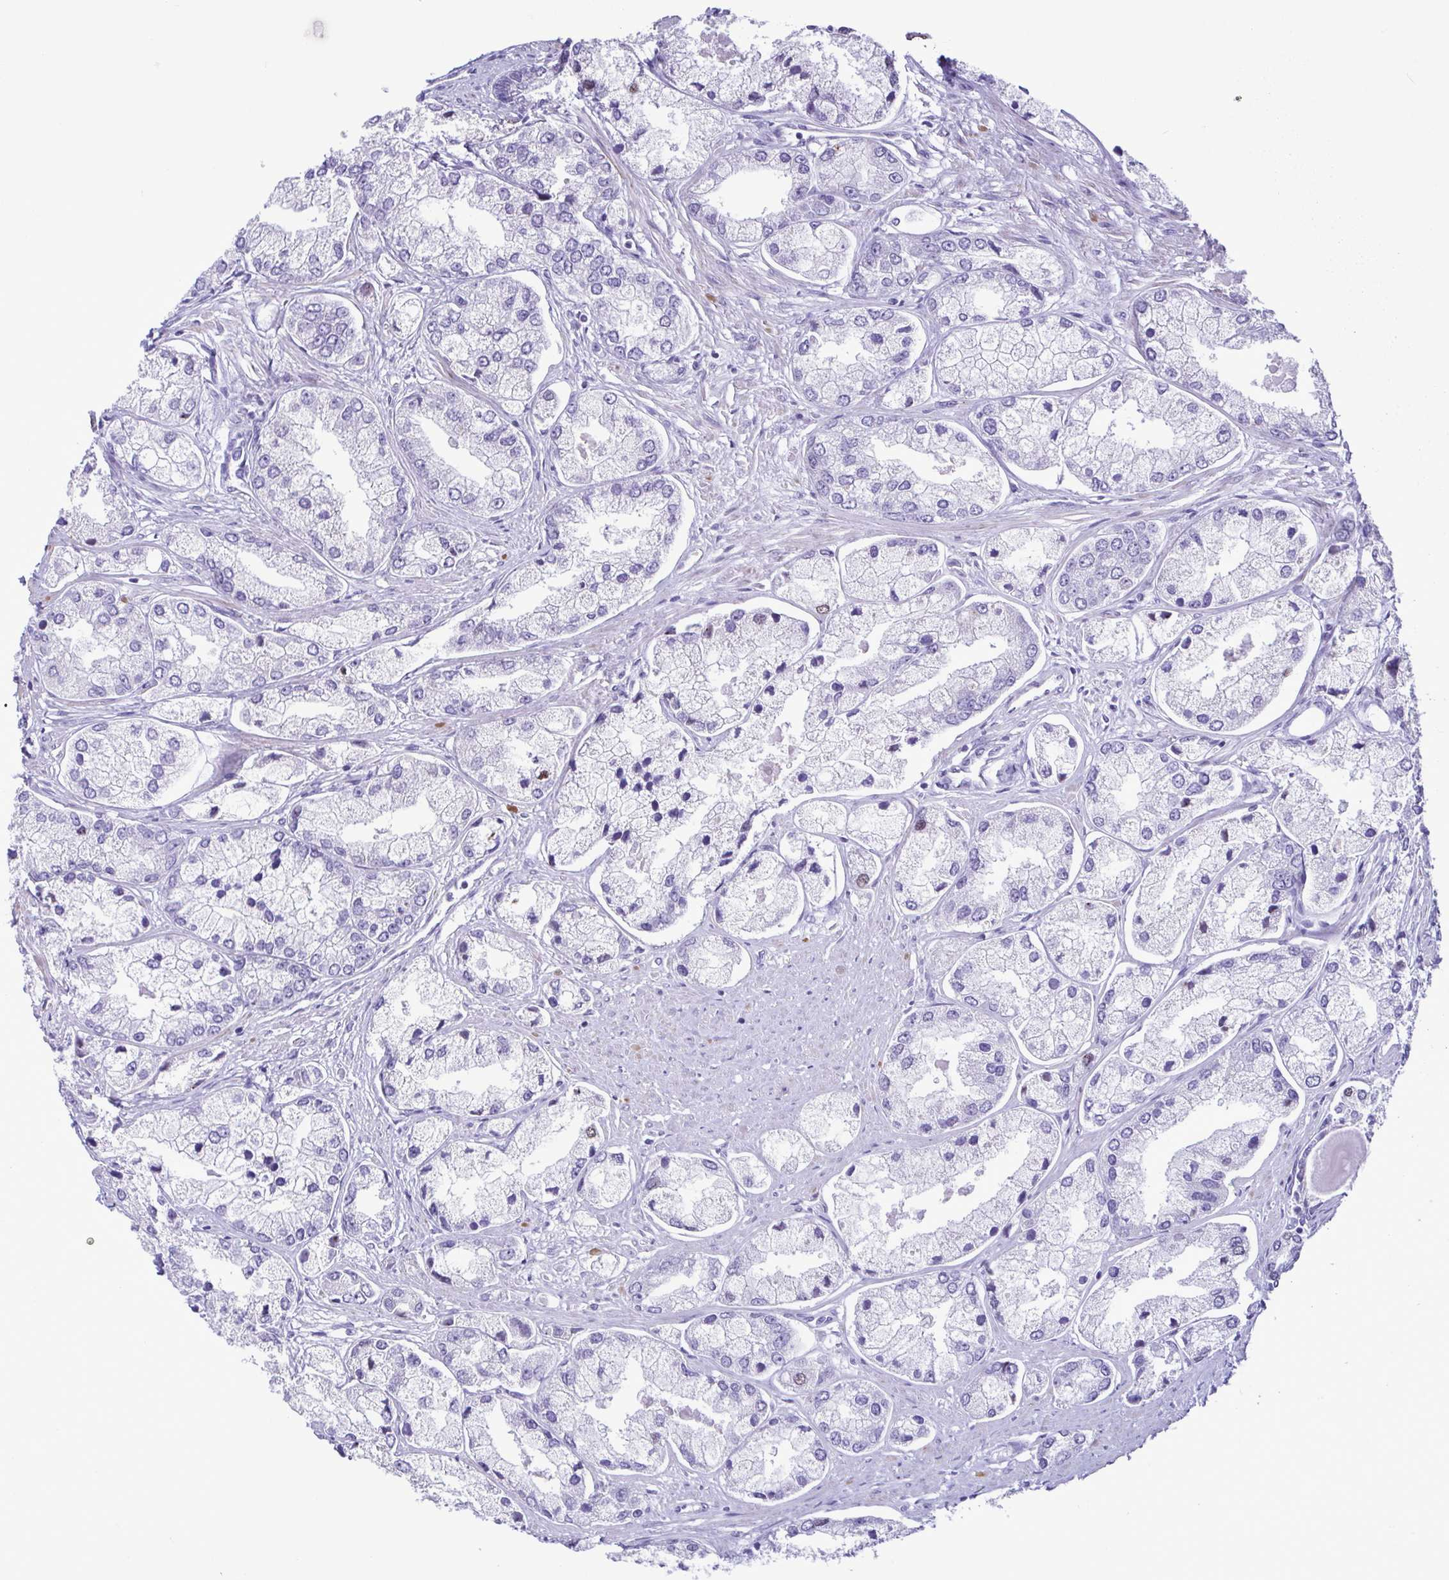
{"staining": {"intensity": "negative", "quantity": "none", "location": "none"}, "tissue": "prostate cancer", "cell_type": "Tumor cells", "image_type": "cancer", "snomed": [{"axis": "morphology", "description": "Adenocarcinoma, Low grade"}, {"axis": "topography", "description": "Prostate"}], "caption": "A micrograph of prostate cancer (low-grade adenocarcinoma) stained for a protein shows no brown staining in tumor cells.", "gene": "CBY2", "patient": {"sex": "male", "age": 69}}